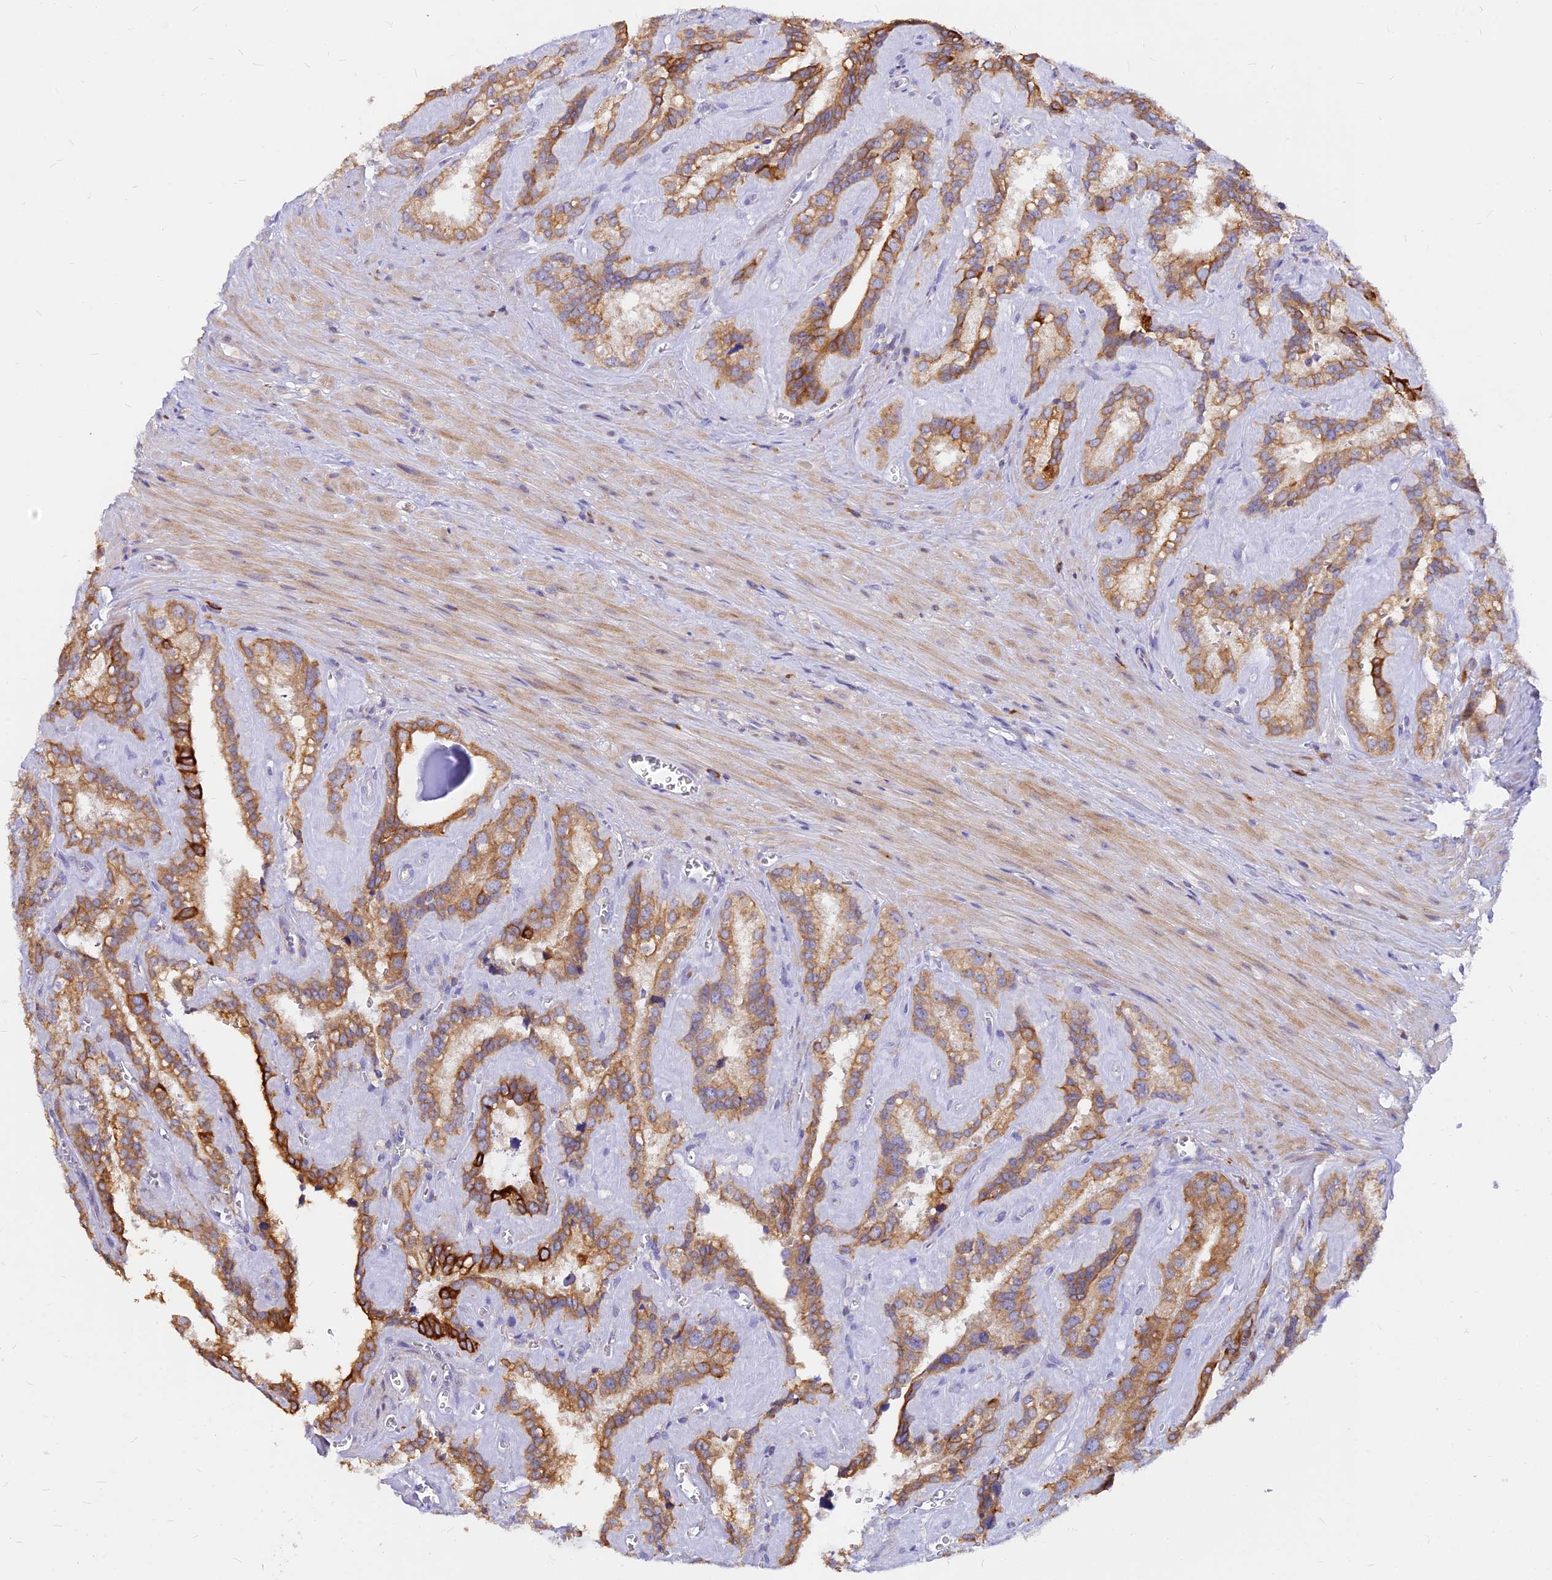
{"staining": {"intensity": "moderate", "quantity": ">75%", "location": "cytoplasmic/membranous"}, "tissue": "seminal vesicle", "cell_type": "Glandular cells", "image_type": "normal", "snomed": [{"axis": "morphology", "description": "Normal tissue, NOS"}, {"axis": "topography", "description": "Prostate"}, {"axis": "topography", "description": "Seminal veicle"}], "caption": "Glandular cells show medium levels of moderate cytoplasmic/membranous positivity in about >75% of cells in normal seminal vesicle. (DAB IHC with brightfield microscopy, high magnification).", "gene": "DENND2D", "patient": {"sex": "male", "age": 59}}